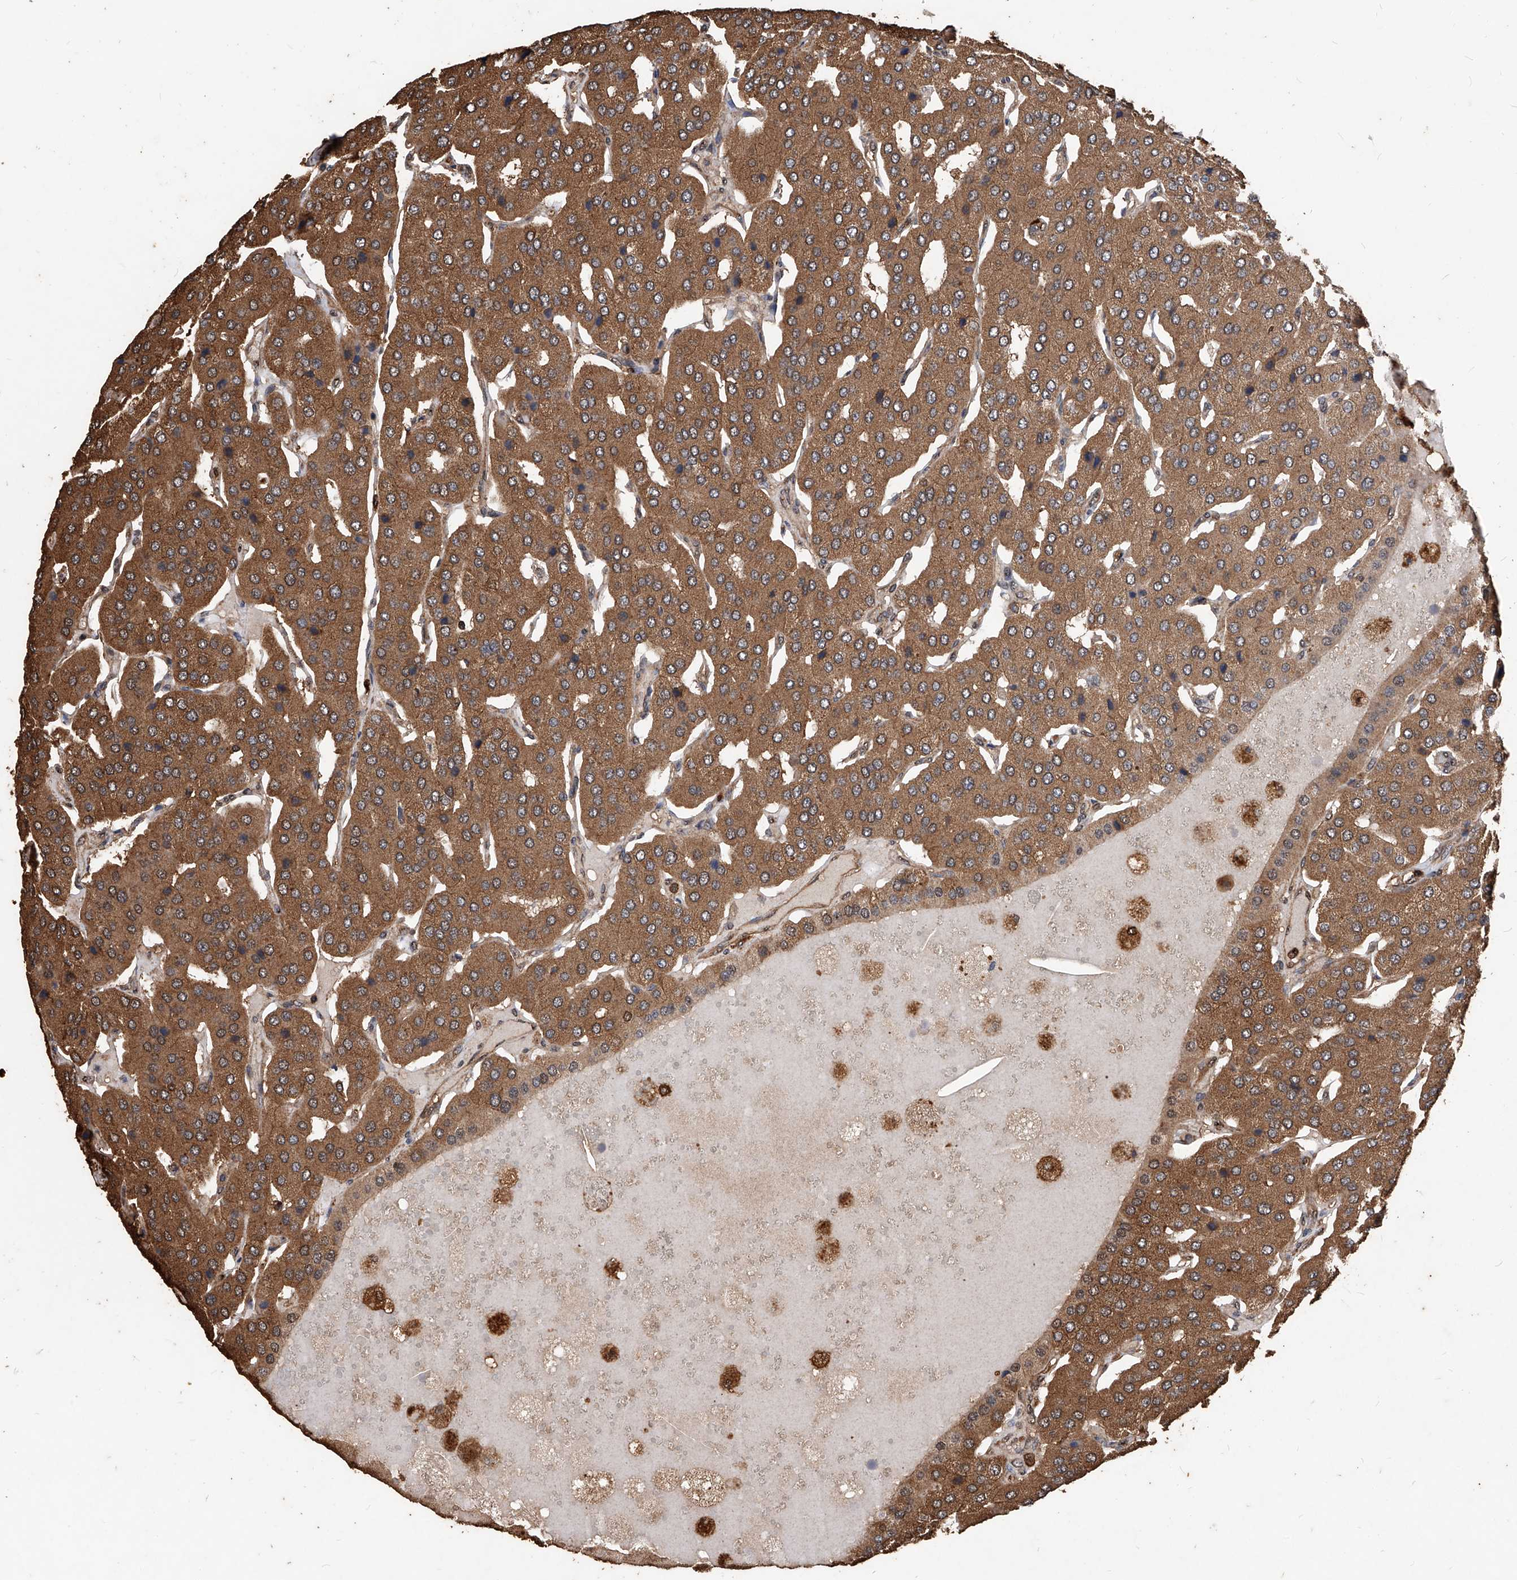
{"staining": {"intensity": "moderate", "quantity": ">75%", "location": "cytoplasmic/membranous"}, "tissue": "parathyroid gland", "cell_type": "Glandular cells", "image_type": "normal", "snomed": [{"axis": "morphology", "description": "Normal tissue, NOS"}, {"axis": "morphology", "description": "Adenoma, NOS"}, {"axis": "topography", "description": "Parathyroid gland"}], "caption": "Immunohistochemistry (DAB) staining of unremarkable parathyroid gland shows moderate cytoplasmic/membranous protein staining in about >75% of glandular cells.", "gene": "UCP2", "patient": {"sex": "female", "age": 86}}